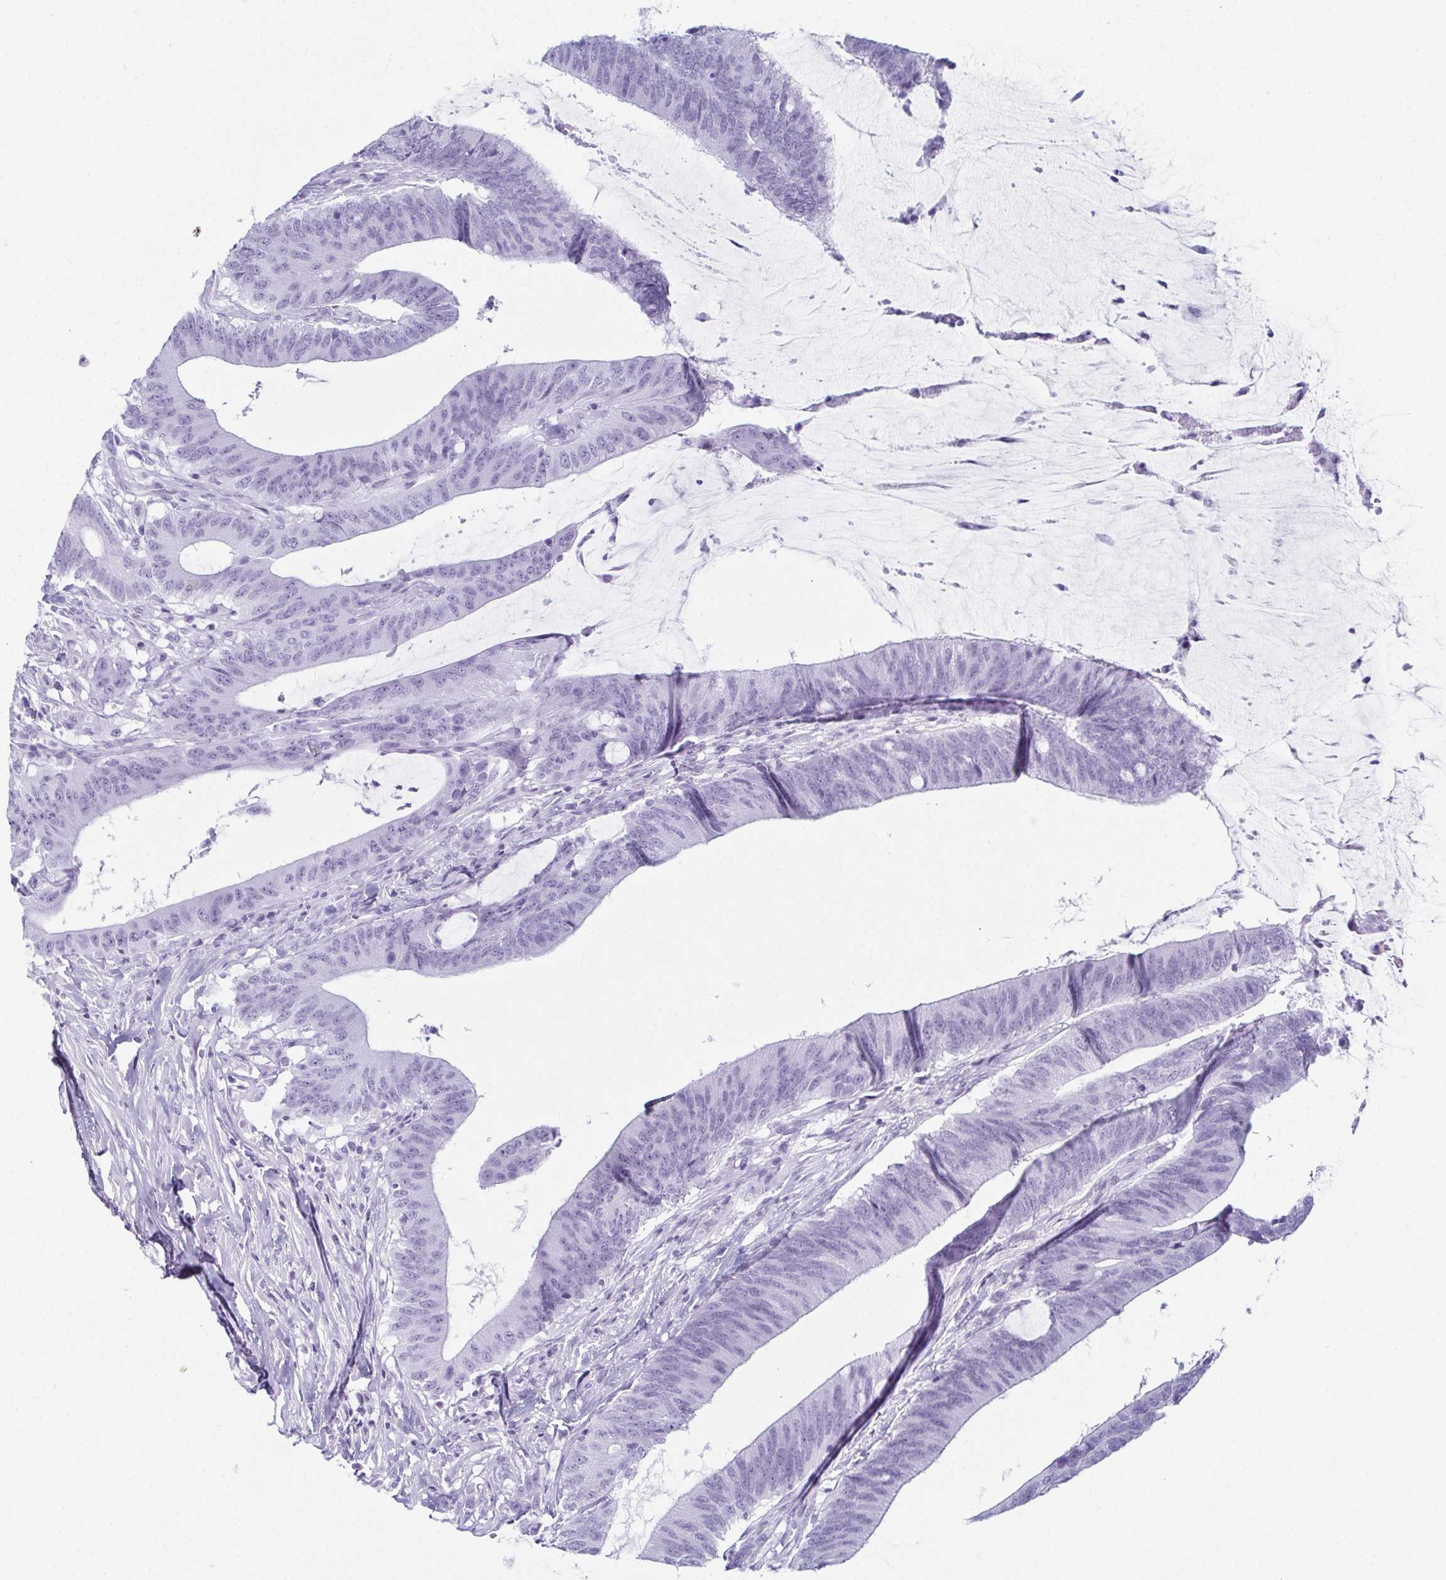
{"staining": {"intensity": "negative", "quantity": "none", "location": "none"}, "tissue": "colorectal cancer", "cell_type": "Tumor cells", "image_type": "cancer", "snomed": [{"axis": "morphology", "description": "Adenocarcinoma, NOS"}, {"axis": "topography", "description": "Colon"}], "caption": "The micrograph exhibits no staining of tumor cells in colorectal adenocarcinoma.", "gene": "ENKUR", "patient": {"sex": "female", "age": 43}}